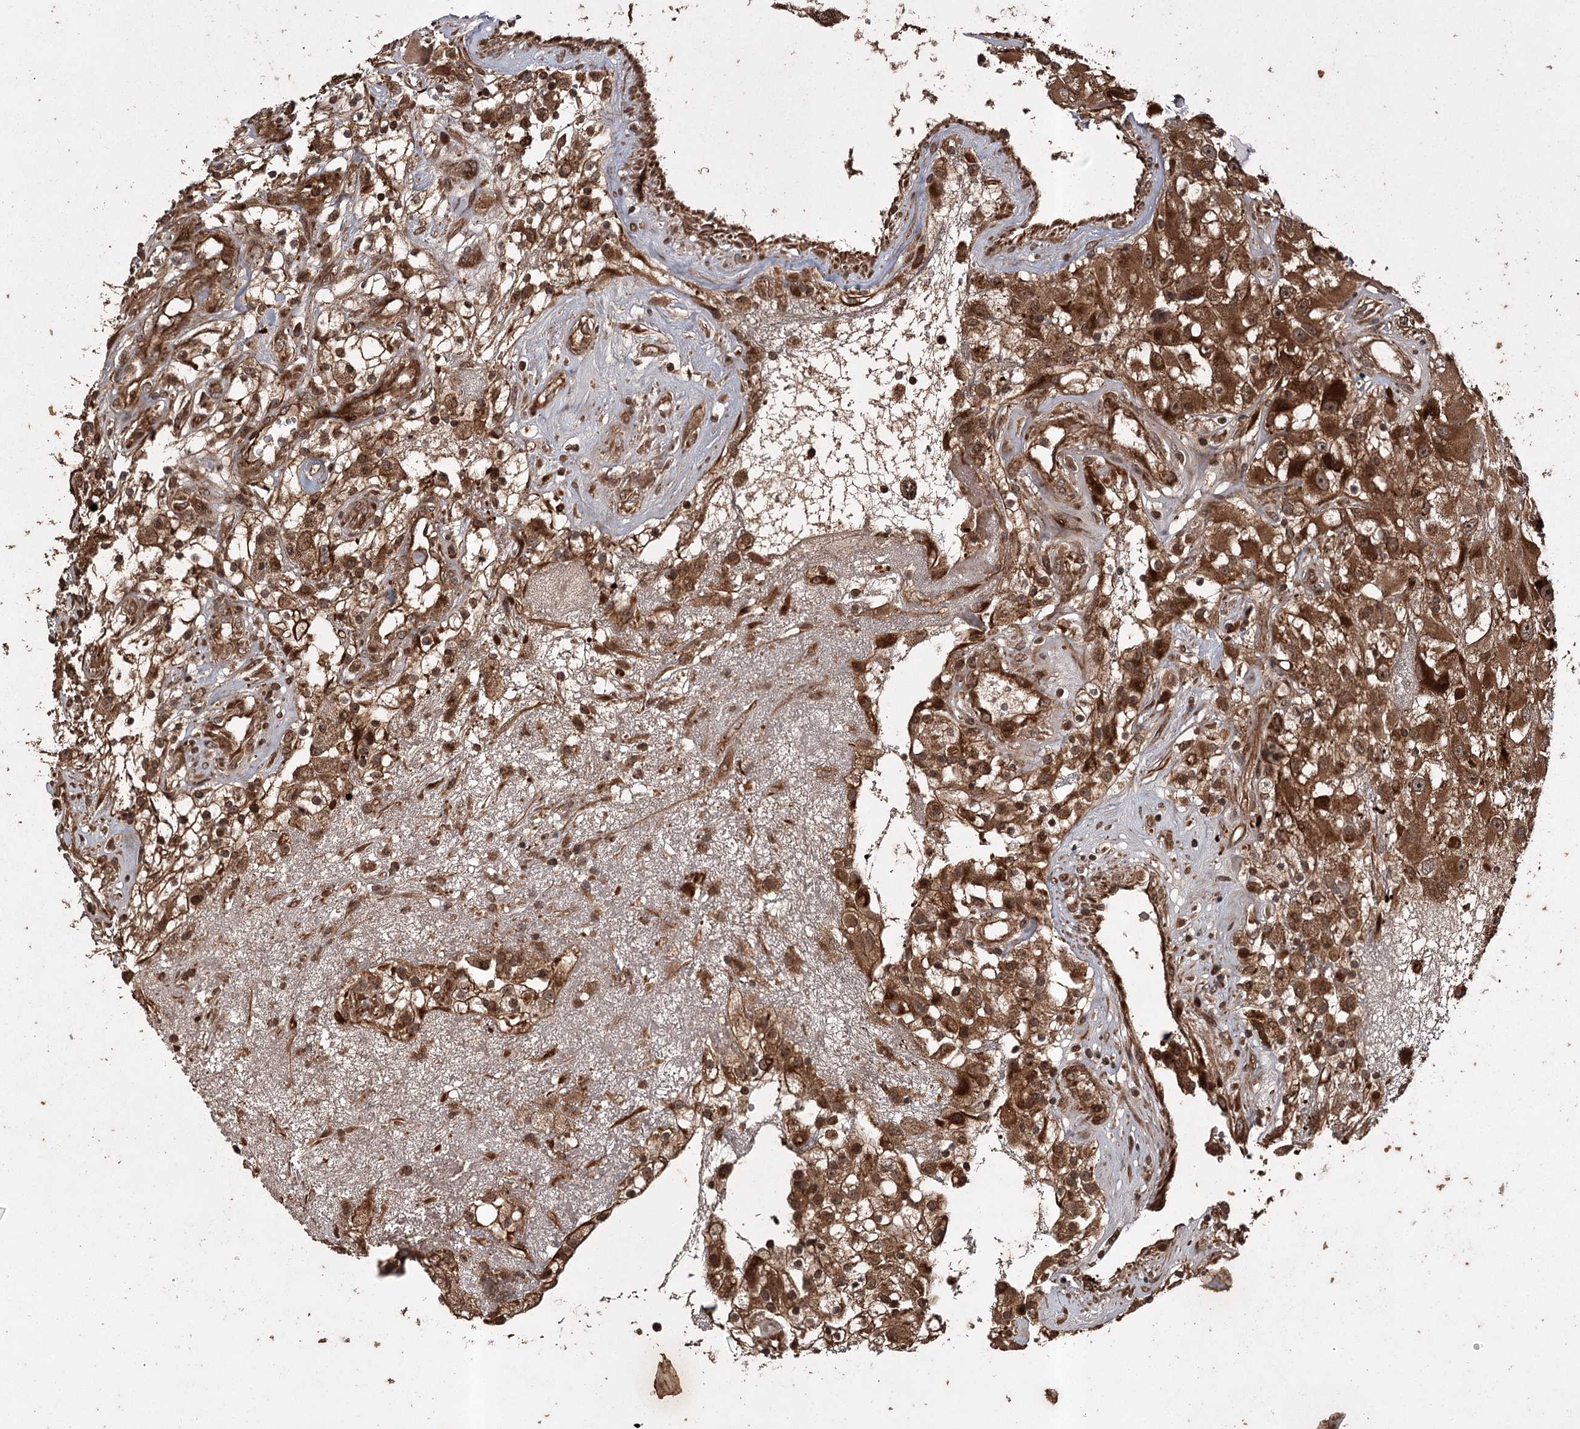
{"staining": {"intensity": "strong", "quantity": ">75%", "location": "cytoplasmic/membranous"}, "tissue": "renal cancer", "cell_type": "Tumor cells", "image_type": "cancer", "snomed": [{"axis": "morphology", "description": "Adenocarcinoma, NOS"}, {"axis": "topography", "description": "Kidney"}], "caption": "Brown immunohistochemical staining in renal cancer displays strong cytoplasmic/membranous staining in approximately >75% of tumor cells. (DAB (3,3'-diaminobenzidine) = brown stain, brightfield microscopy at high magnification).", "gene": "RPAP3", "patient": {"sex": "female", "age": 52}}